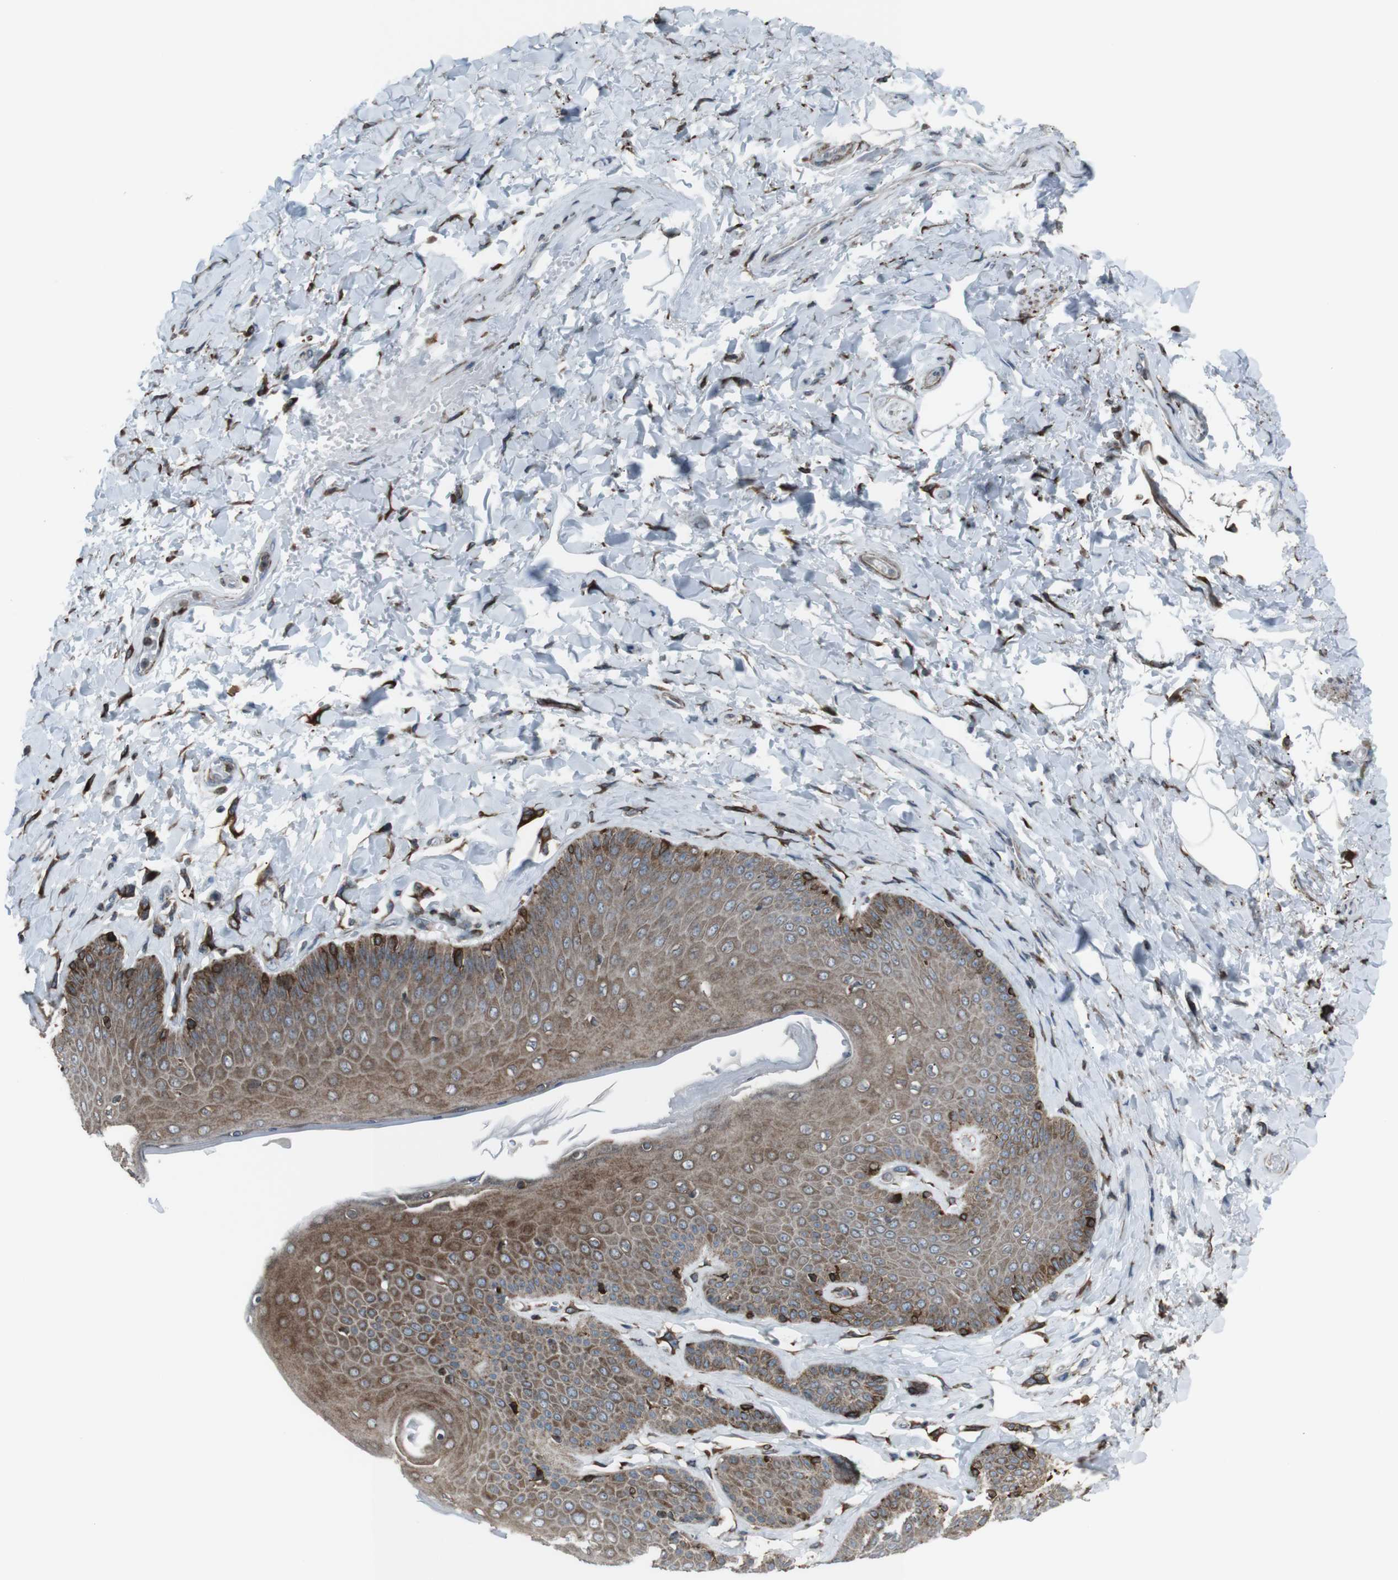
{"staining": {"intensity": "moderate", "quantity": ">75%", "location": "cytoplasmic/membranous"}, "tissue": "skin", "cell_type": "Epidermal cells", "image_type": "normal", "snomed": [{"axis": "morphology", "description": "Normal tissue, NOS"}, {"axis": "topography", "description": "Anal"}], "caption": "A photomicrograph showing moderate cytoplasmic/membranous positivity in approximately >75% of epidermal cells in unremarkable skin, as visualized by brown immunohistochemical staining.", "gene": "LNPK", "patient": {"sex": "male", "age": 69}}